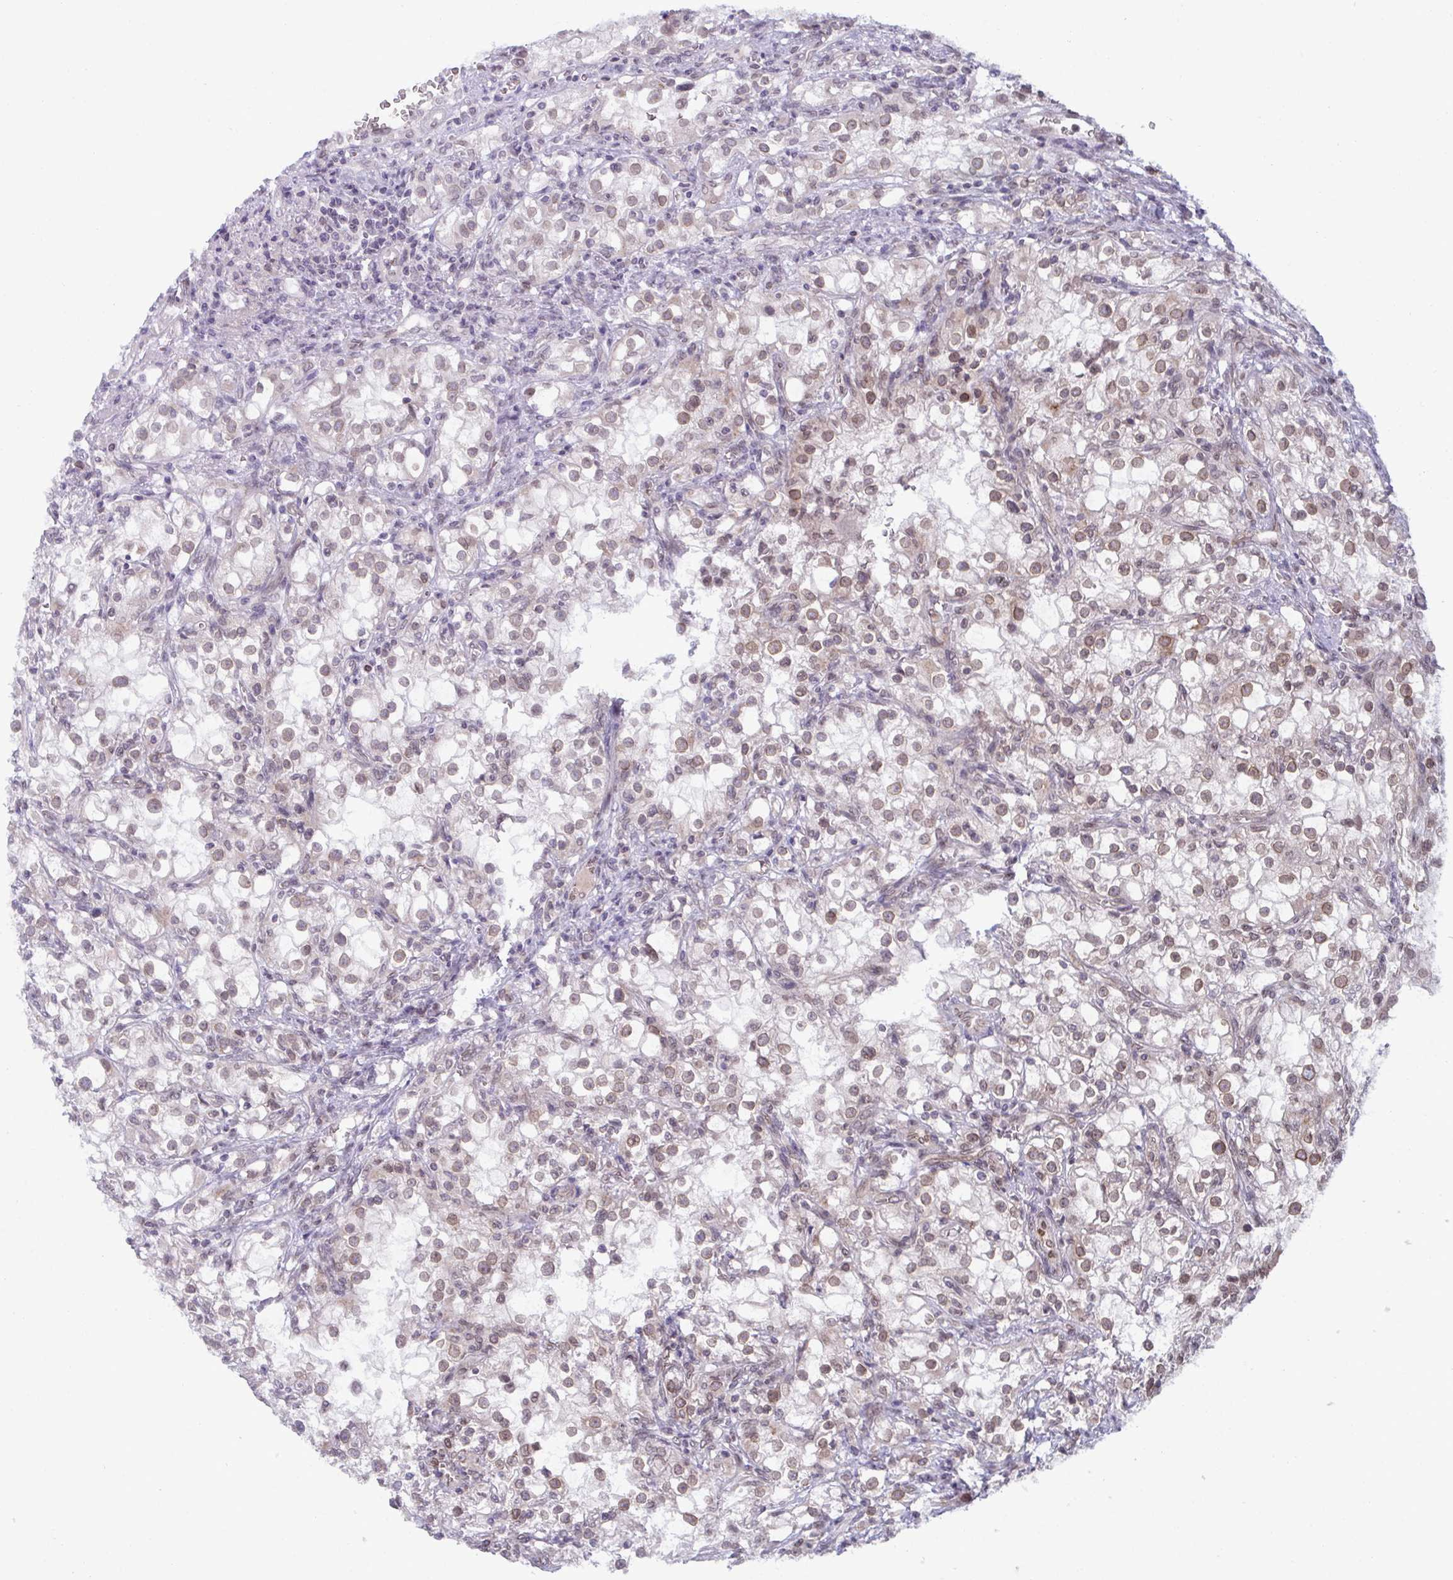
{"staining": {"intensity": "weak", "quantity": "25%-75%", "location": "cytoplasmic/membranous,nuclear"}, "tissue": "renal cancer", "cell_type": "Tumor cells", "image_type": "cancer", "snomed": [{"axis": "morphology", "description": "Adenocarcinoma, NOS"}, {"axis": "topography", "description": "Kidney"}], "caption": "An immunohistochemistry (IHC) image of tumor tissue is shown. Protein staining in brown shows weak cytoplasmic/membranous and nuclear positivity in adenocarcinoma (renal) within tumor cells. (brown staining indicates protein expression, while blue staining denotes nuclei).", "gene": "RANBP2", "patient": {"sex": "female", "age": 74}}